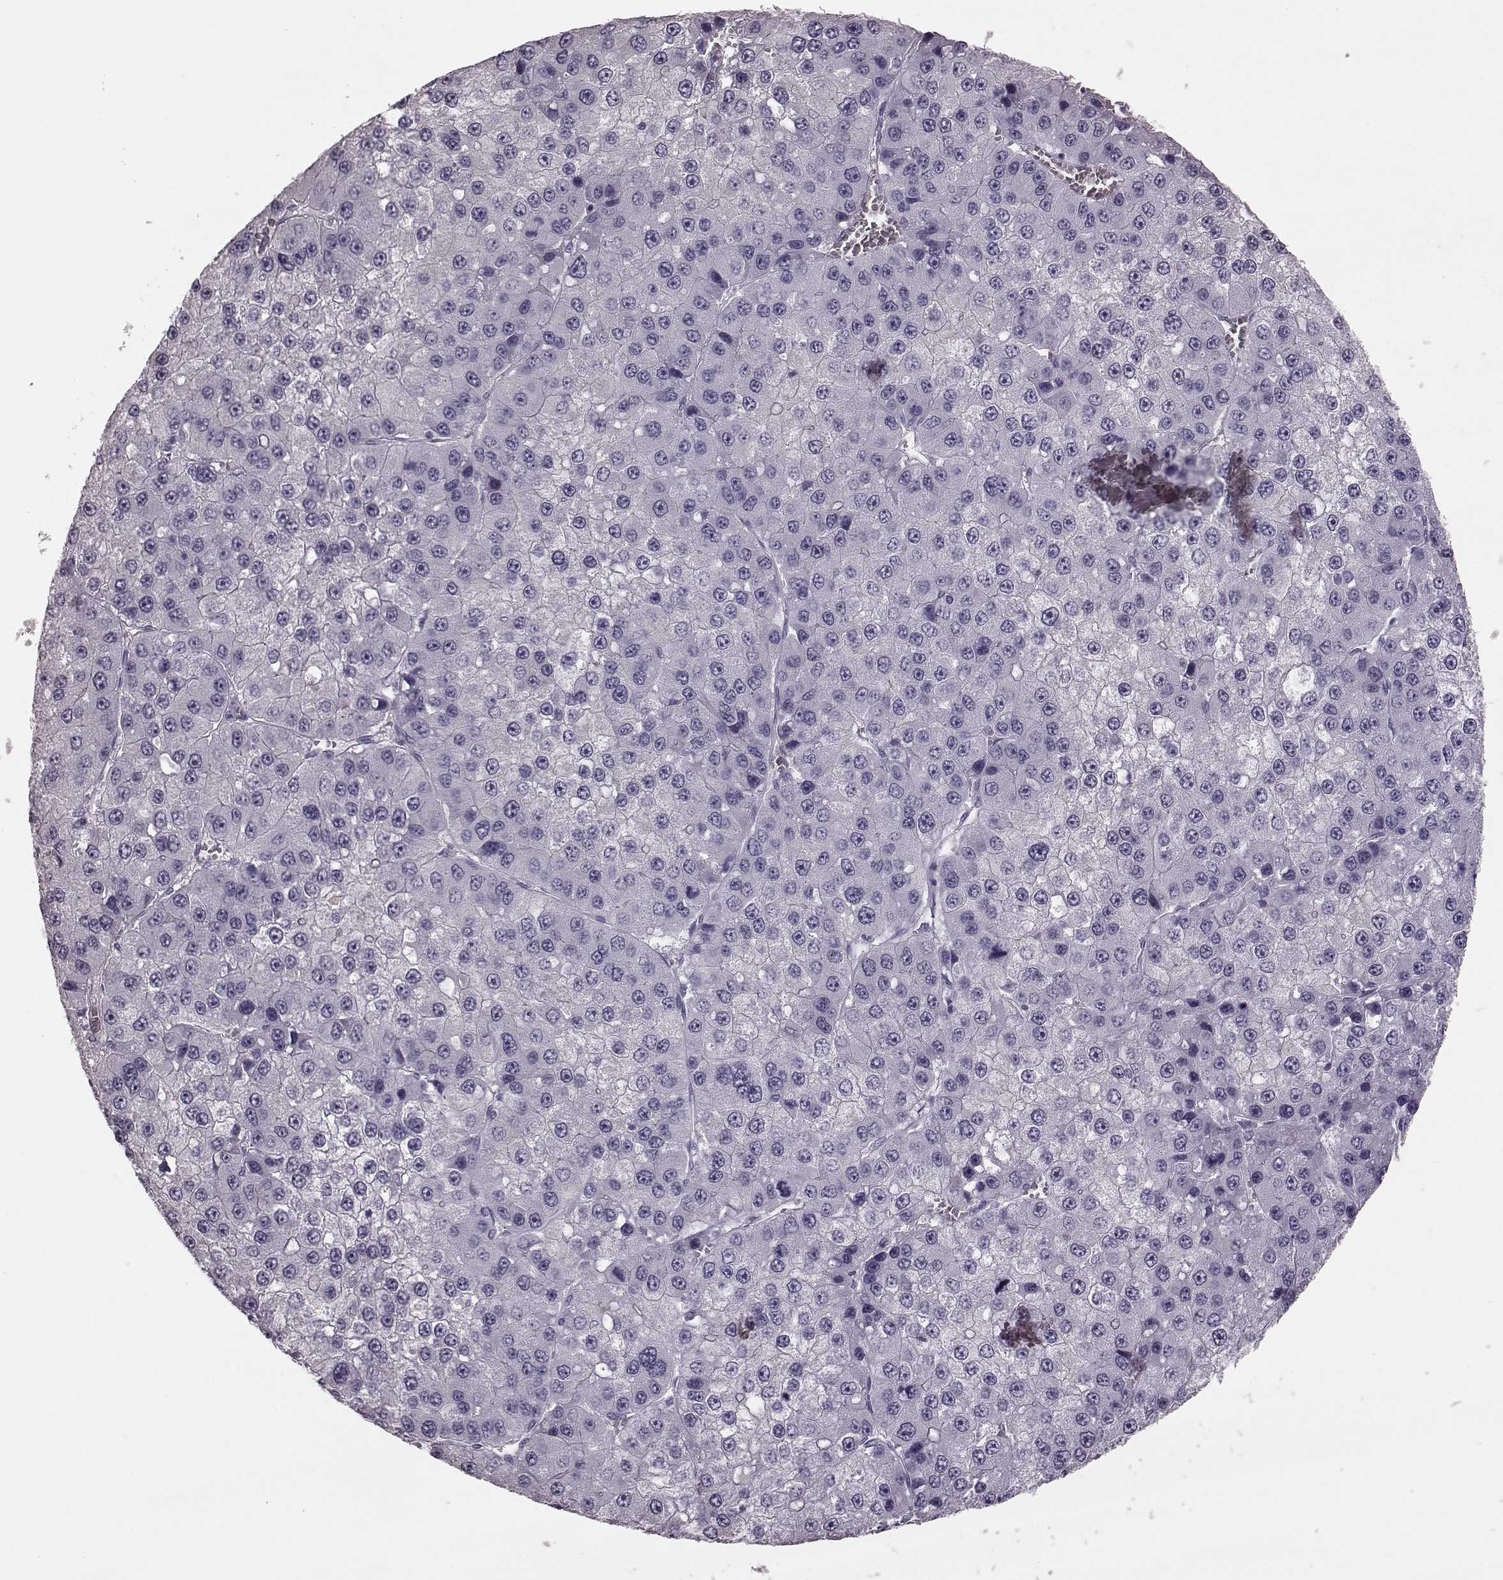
{"staining": {"intensity": "negative", "quantity": "none", "location": "none"}, "tissue": "liver cancer", "cell_type": "Tumor cells", "image_type": "cancer", "snomed": [{"axis": "morphology", "description": "Carcinoma, Hepatocellular, NOS"}, {"axis": "topography", "description": "Liver"}], "caption": "The histopathology image exhibits no staining of tumor cells in liver cancer. (IHC, brightfield microscopy, high magnification).", "gene": "CRYBA2", "patient": {"sex": "female", "age": 73}}